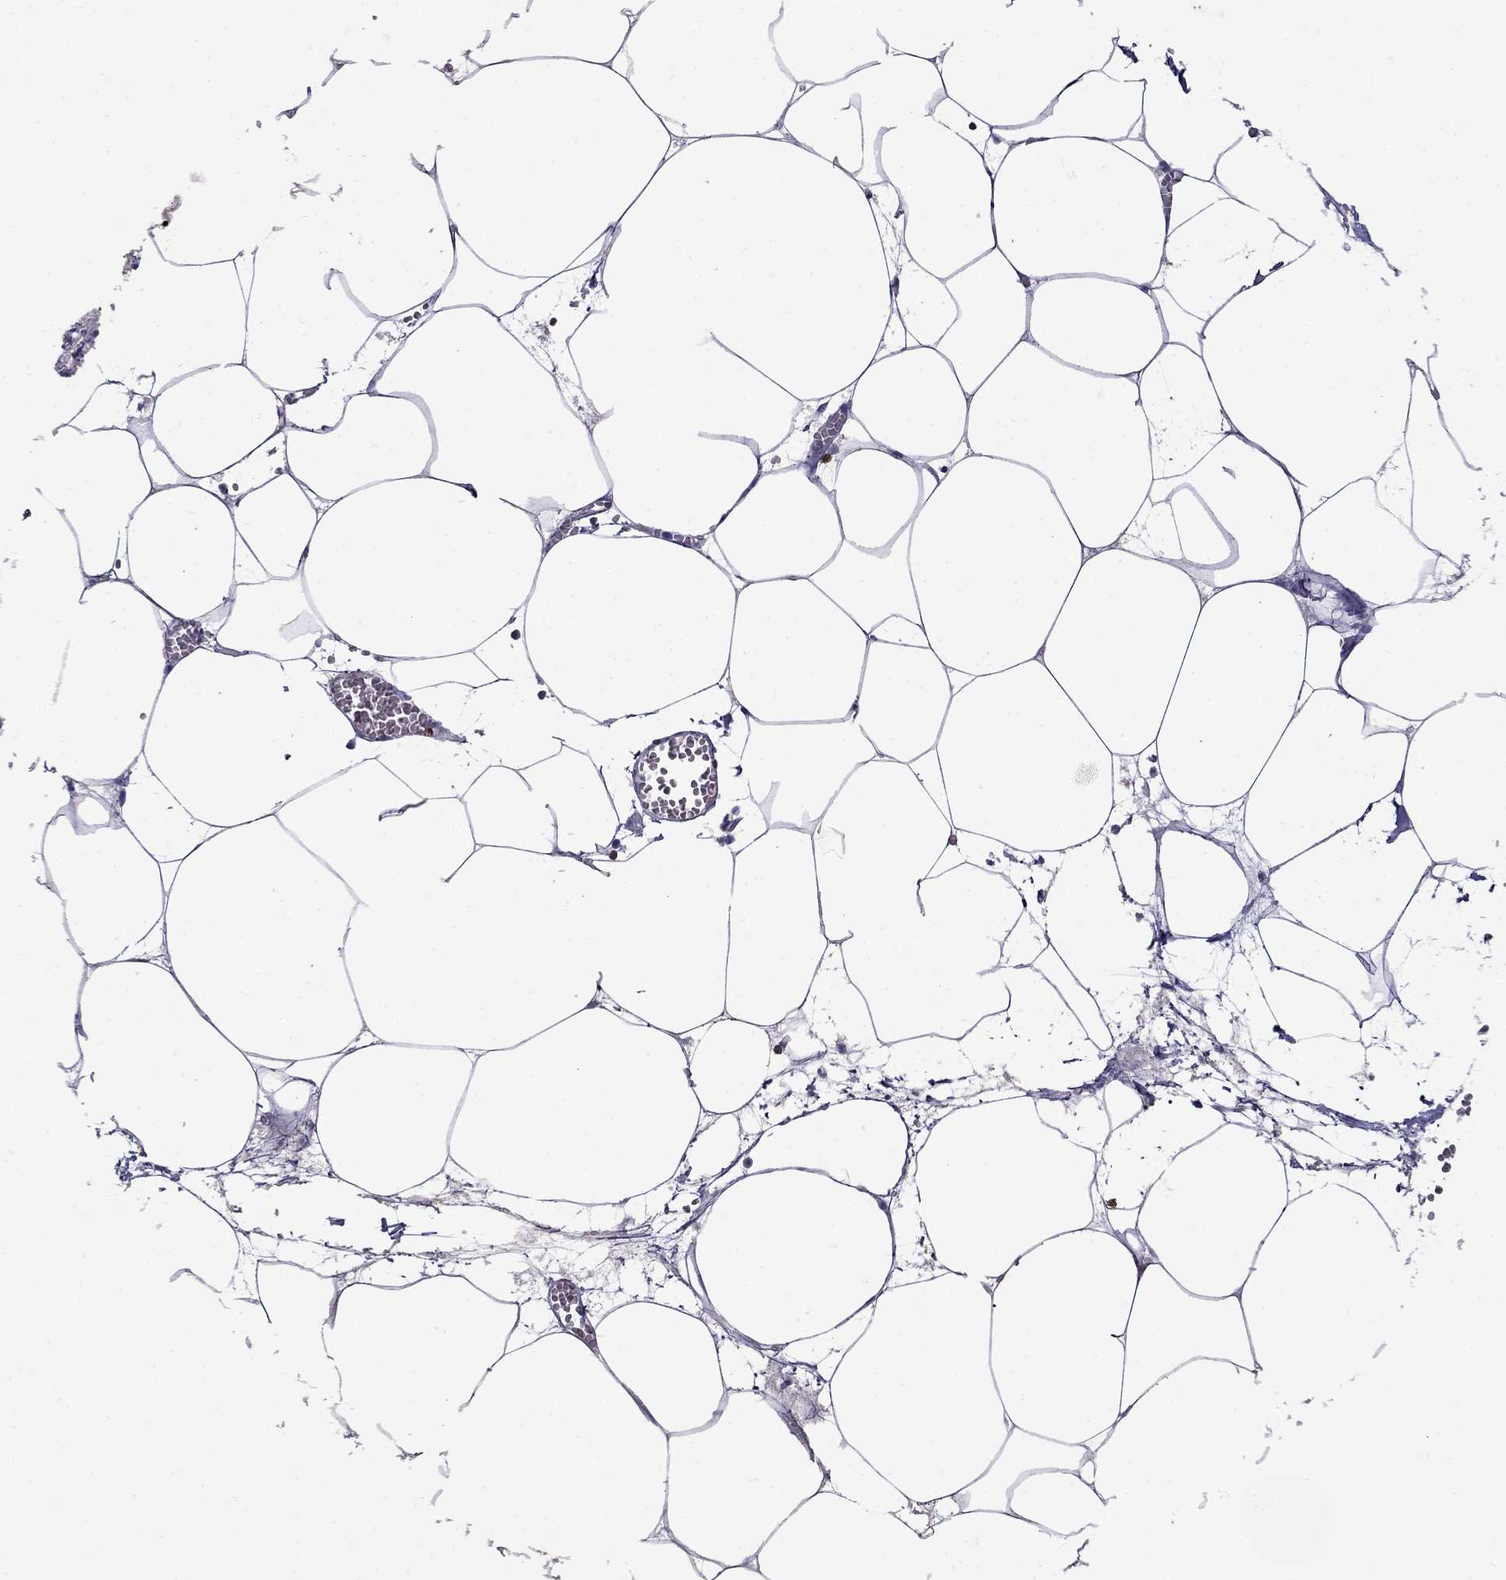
{"staining": {"intensity": "negative", "quantity": "none", "location": "none"}, "tissue": "adipose tissue", "cell_type": "Adipocytes", "image_type": "normal", "snomed": [{"axis": "morphology", "description": "Normal tissue, NOS"}, {"axis": "topography", "description": "Adipose tissue"}, {"axis": "topography", "description": "Pancreas"}, {"axis": "topography", "description": "Peripheral nerve tissue"}], "caption": "A high-resolution micrograph shows IHC staining of normal adipose tissue, which shows no significant staining in adipocytes. Brightfield microscopy of IHC stained with DAB (brown) and hematoxylin (blue), captured at high magnification.", "gene": "CD8B", "patient": {"sex": "female", "age": 58}}